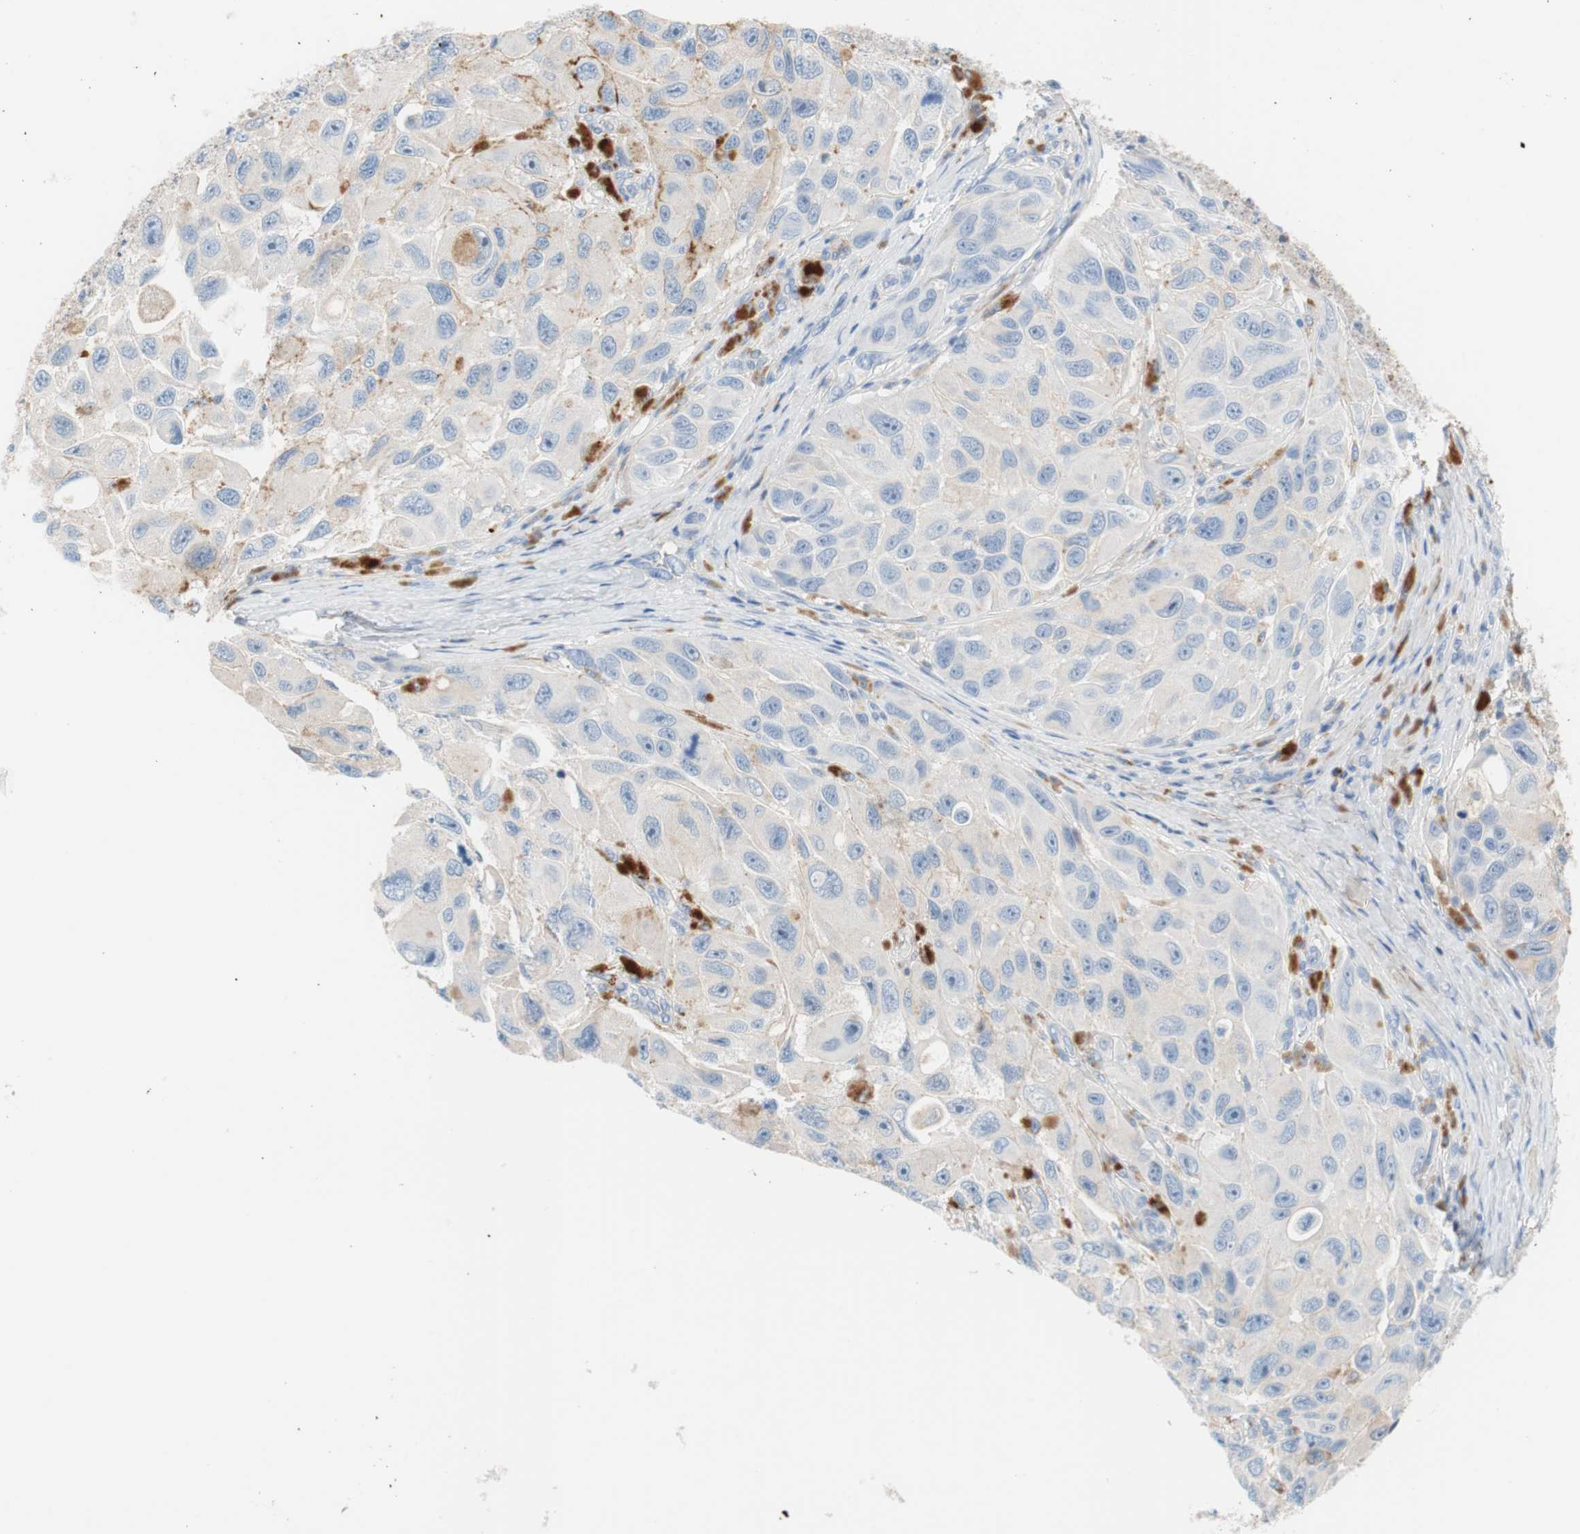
{"staining": {"intensity": "negative", "quantity": "none", "location": "none"}, "tissue": "melanoma", "cell_type": "Tumor cells", "image_type": "cancer", "snomed": [{"axis": "morphology", "description": "Malignant melanoma, NOS"}, {"axis": "topography", "description": "Skin"}], "caption": "Immunohistochemistry image of neoplastic tissue: melanoma stained with DAB exhibits no significant protein expression in tumor cells.", "gene": "RBP4", "patient": {"sex": "female", "age": 73}}